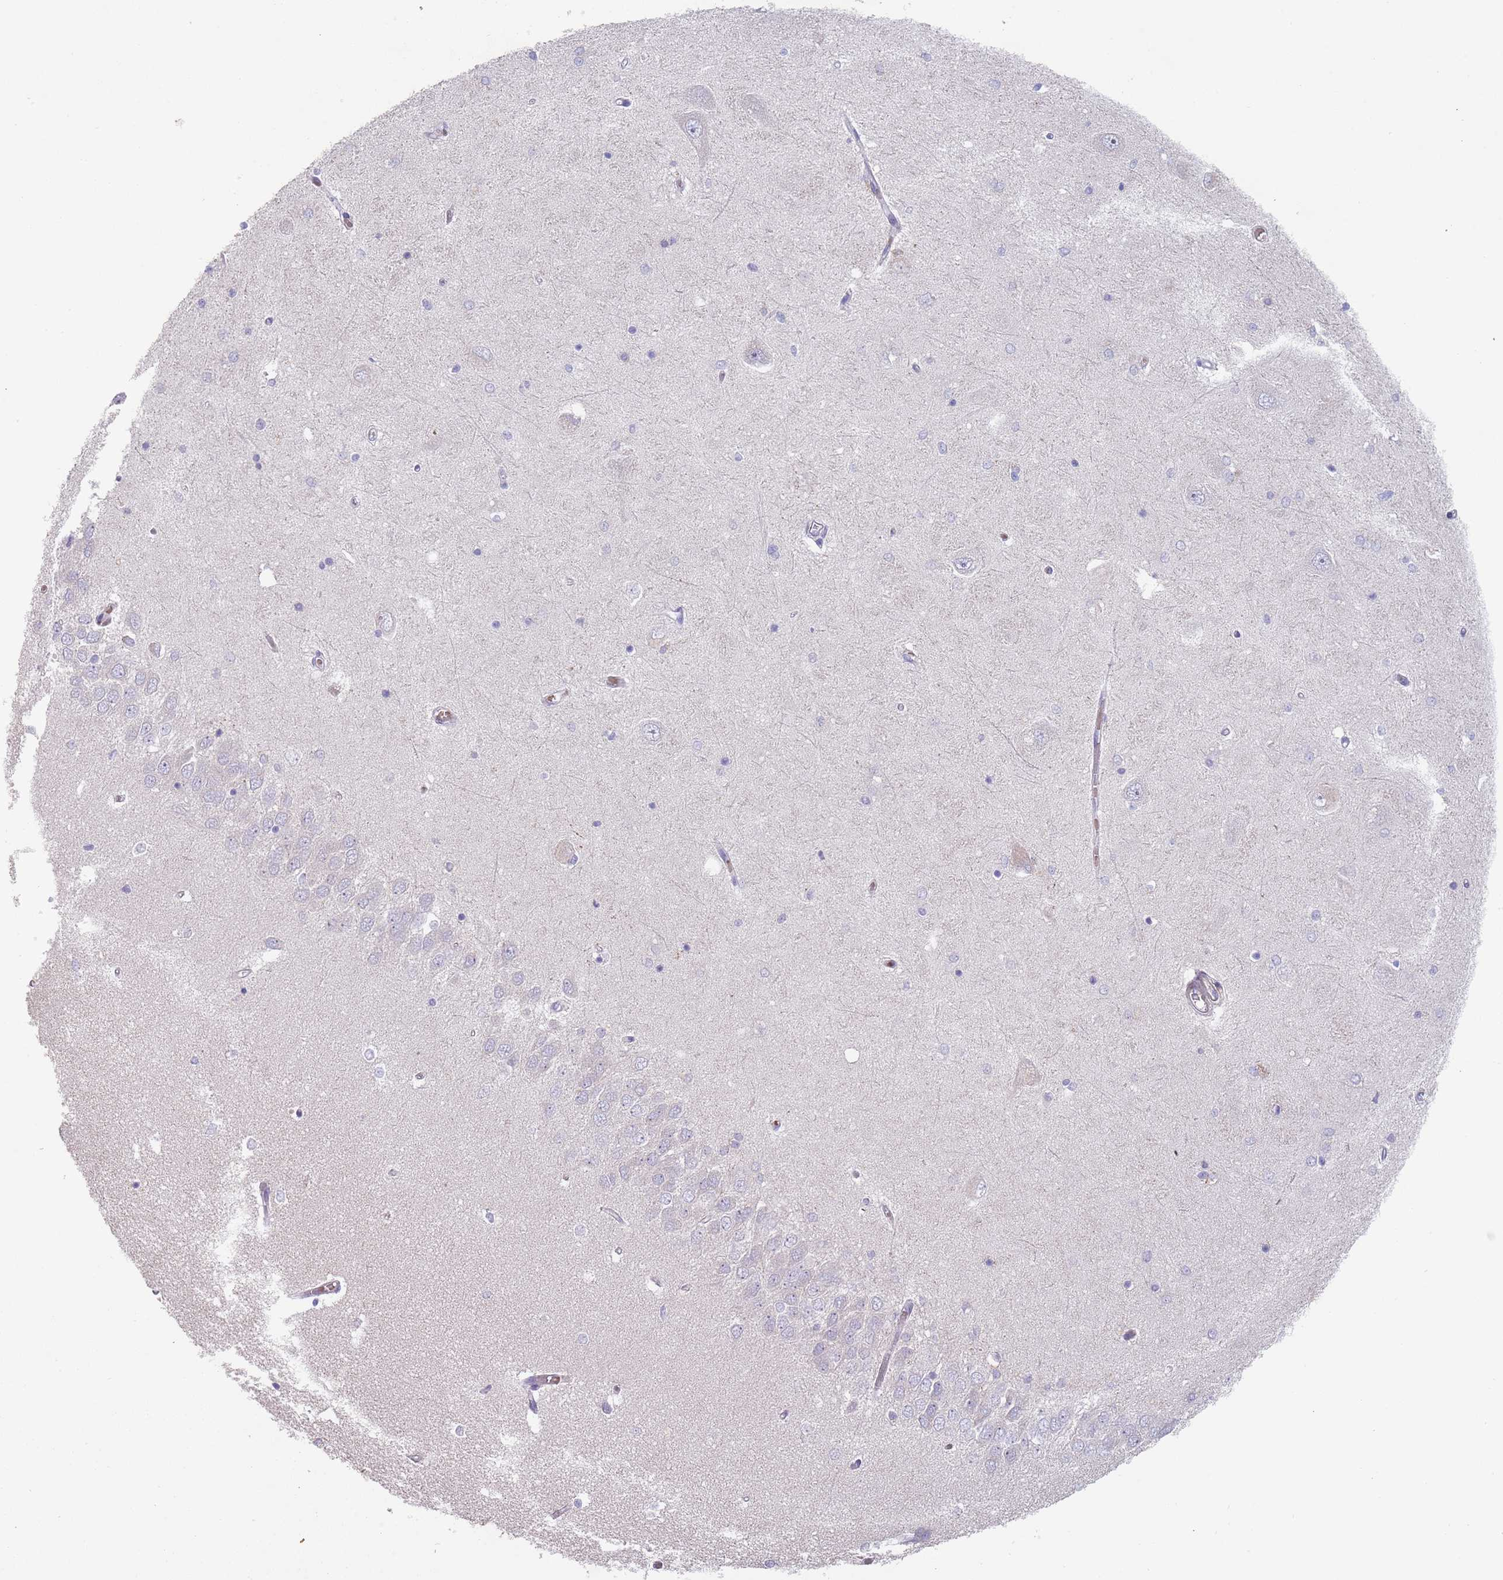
{"staining": {"intensity": "negative", "quantity": "none", "location": "none"}, "tissue": "hippocampus", "cell_type": "Glial cells", "image_type": "normal", "snomed": [{"axis": "morphology", "description": "Normal tissue, NOS"}, {"axis": "topography", "description": "Hippocampus"}], "caption": "Image shows no significant protein expression in glial cells of normal hippocampus. (DAB immunohistochemistry, high magnification).", "gene": "PRAC1", "patient": {"sex": "male", "age": 45}}